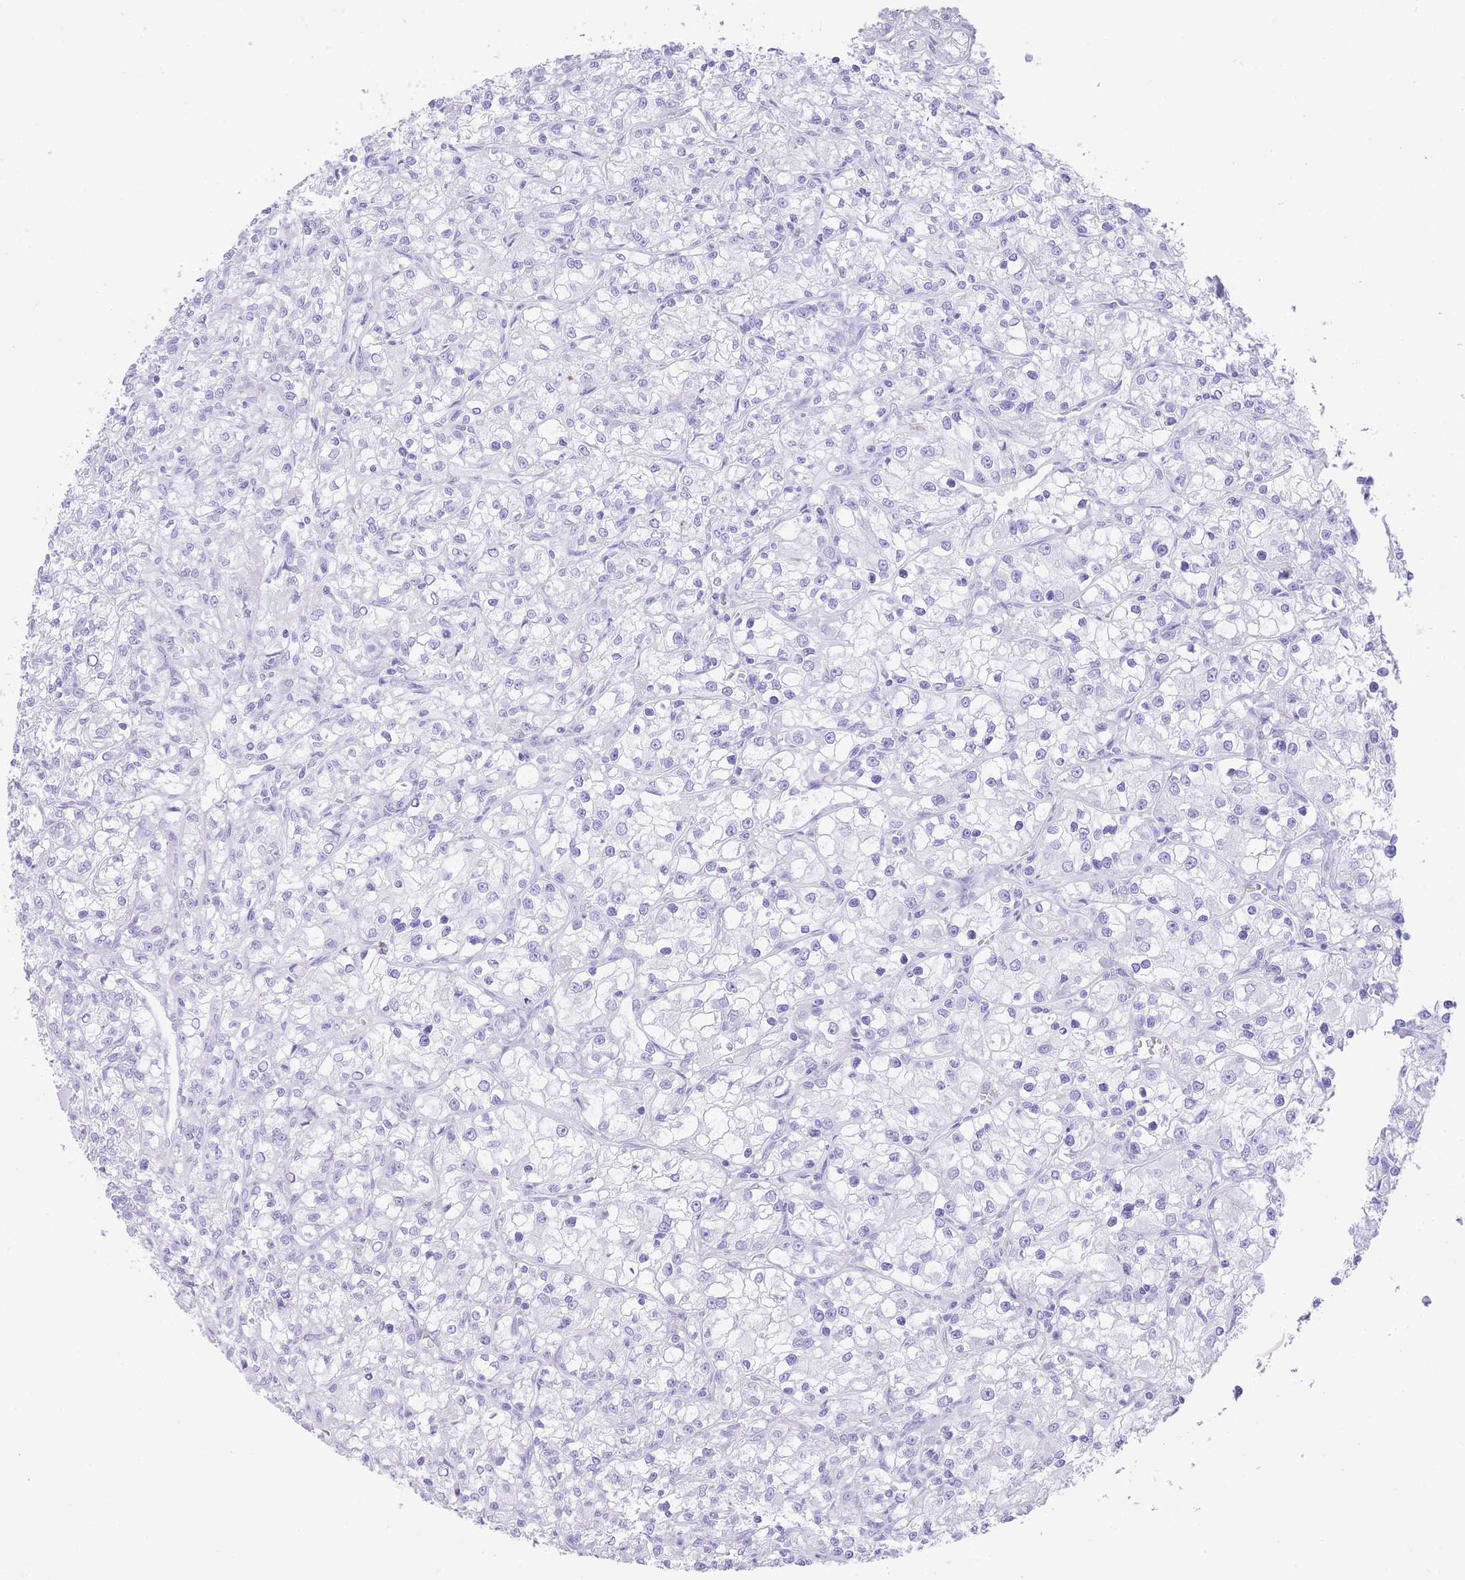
{"staining": {"intensity": "negative", "quantity": "none", "location": "none"}, "tissue": "renal cancer", "cell_type": "Tumor cells", "image_type": "cancer", "snomed": [{"axis": "morphology", "description": "Adenocarcinoma, NOS"}, {"axis": "topography", "description": "Kidney"}], "caption": "A micrograph of renal cancer (adenocarcinoma) stained for a protein demonstrates no brown staining in tumor cells. (Brightfield microscopy of DAB immunohistochemistry at high magnification).", "gene": "ELOA2", "patient": {"sex": "female", "age": 59}}